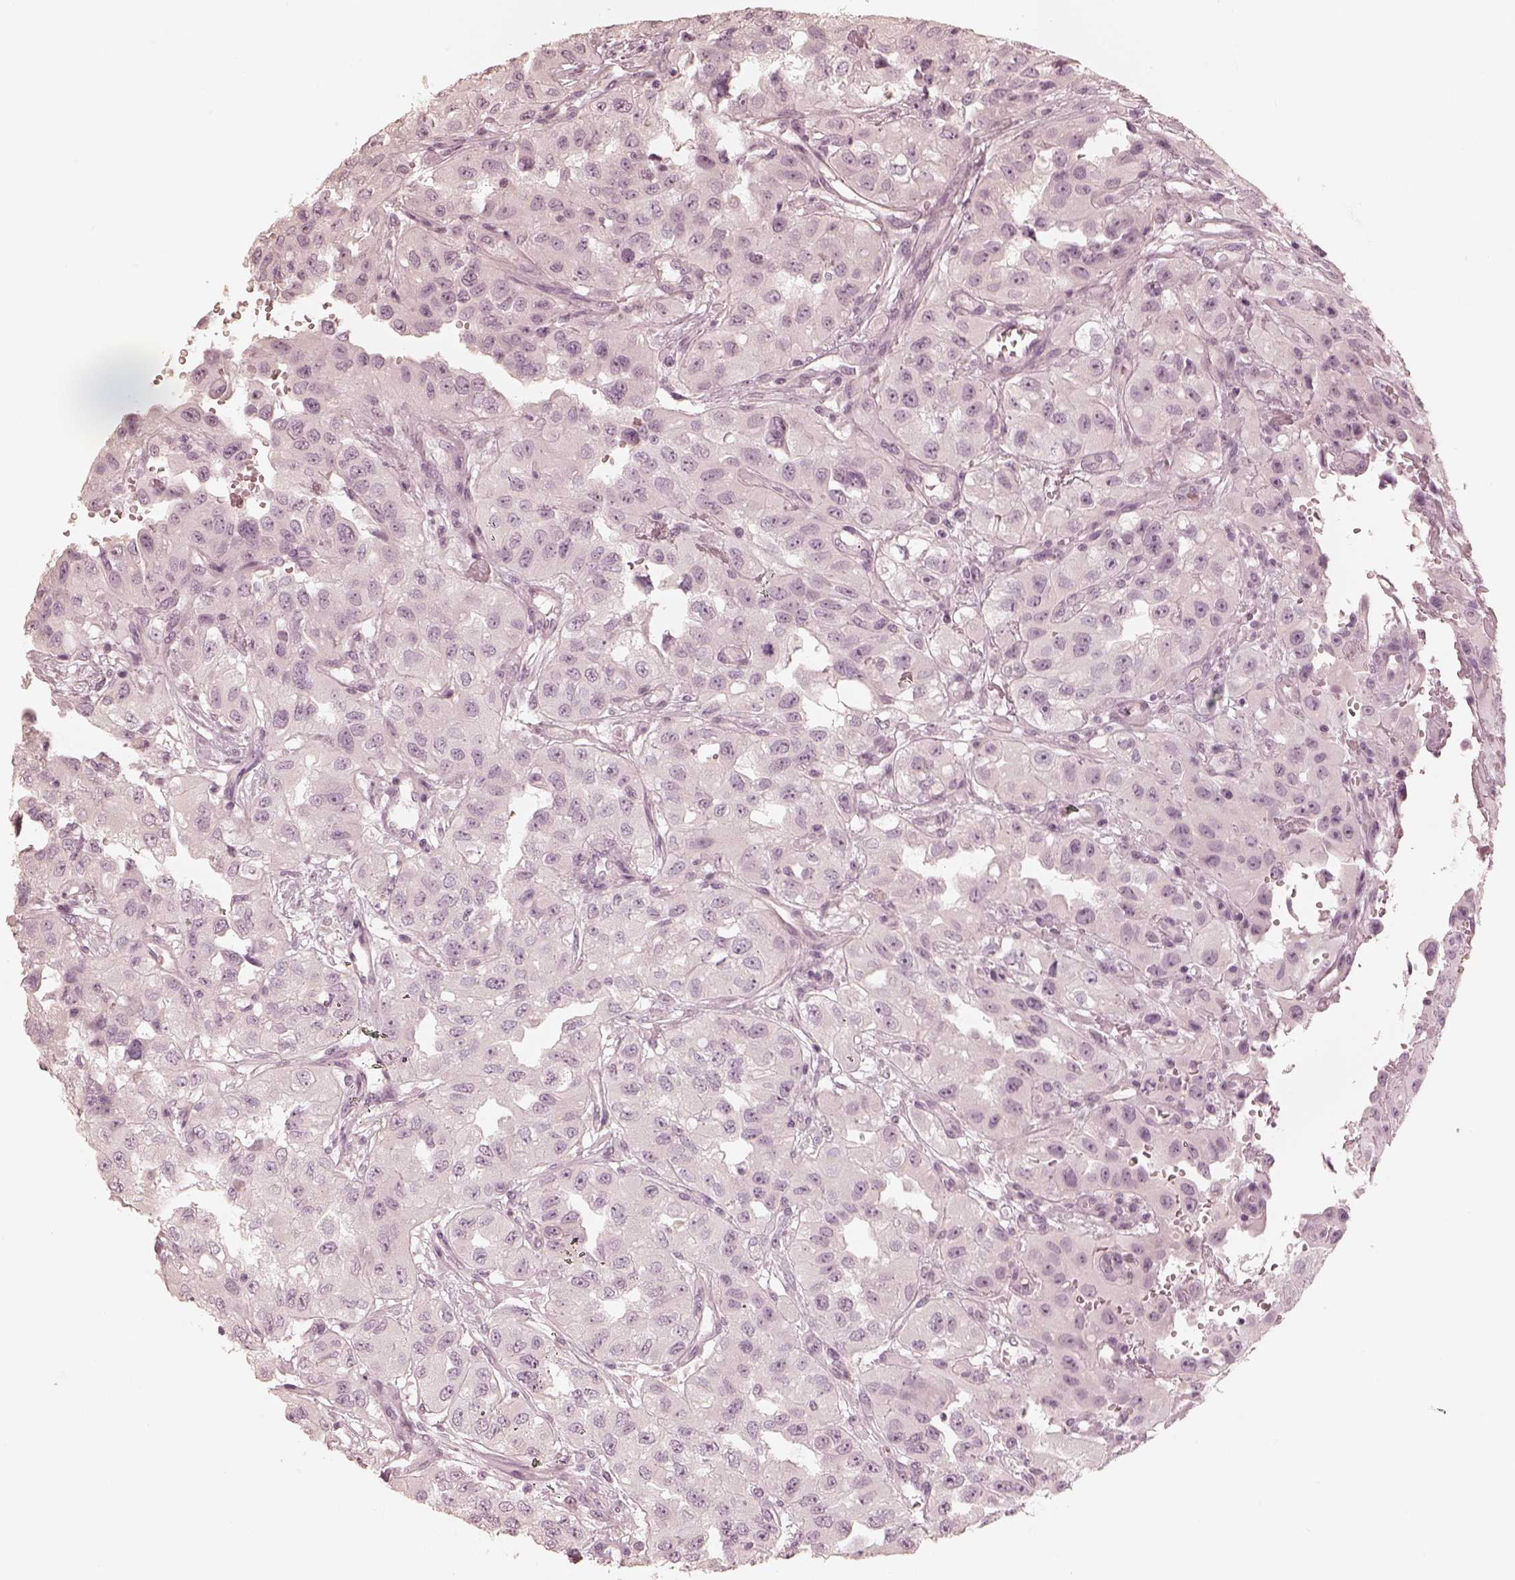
{"staining": {"intensity": "negative", "quantity": "none", "location": "none"}, "tissue": "renal cancer", "cell_type": "Tumor cells", "image_type": "cancer", "snomed": [{"axis": "morphology", "description": "Adenocarcinoma, NOS"}, {"axis": "topography", "description": "Kidney"}], "caption": "IHC of renal adenocarcinoma demonstrates no staining in tumor cells.", "gene": "CALR3", "patient": {"sex": "male", "age": 64}}